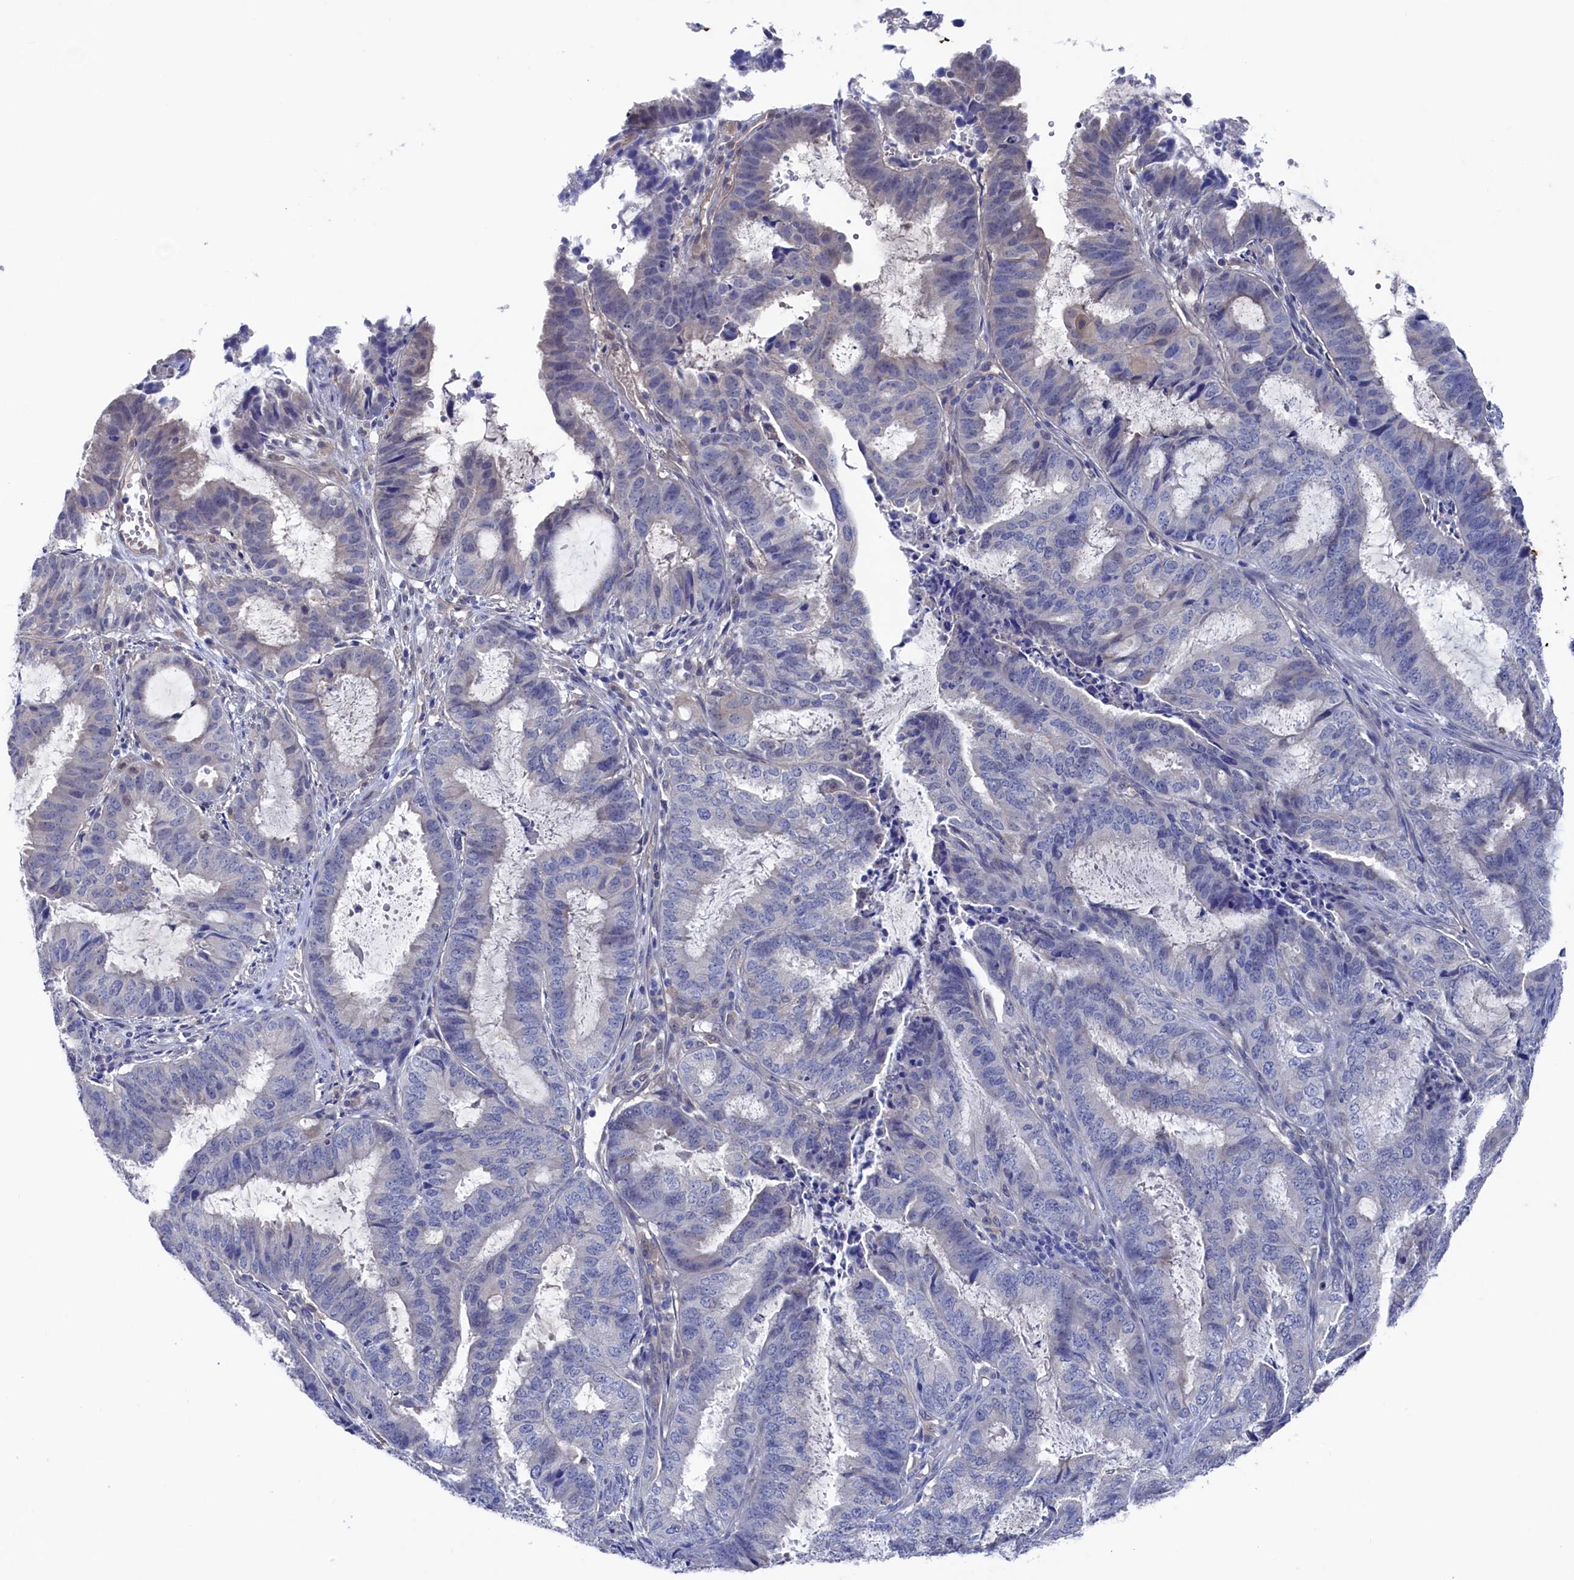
{"staining": {"intensity": "negative", "quantity": "none", "location": "none"}, "tissue": "endometrial cancer", "cell_type": "Tumor cells", "image_type": "cancer", "snomed": [{"axis": "morphology", "description": "Adenocarcinoma, NOS"}, {"axis": "topography", "description": "Endometrium"}], "caption": "This is an IHC histopathology image of adenocarcinoma (endometrial). There is no expression in tumor cells.", "gene": "RNH1", "patient": {"sex": "female", "age": 51}}